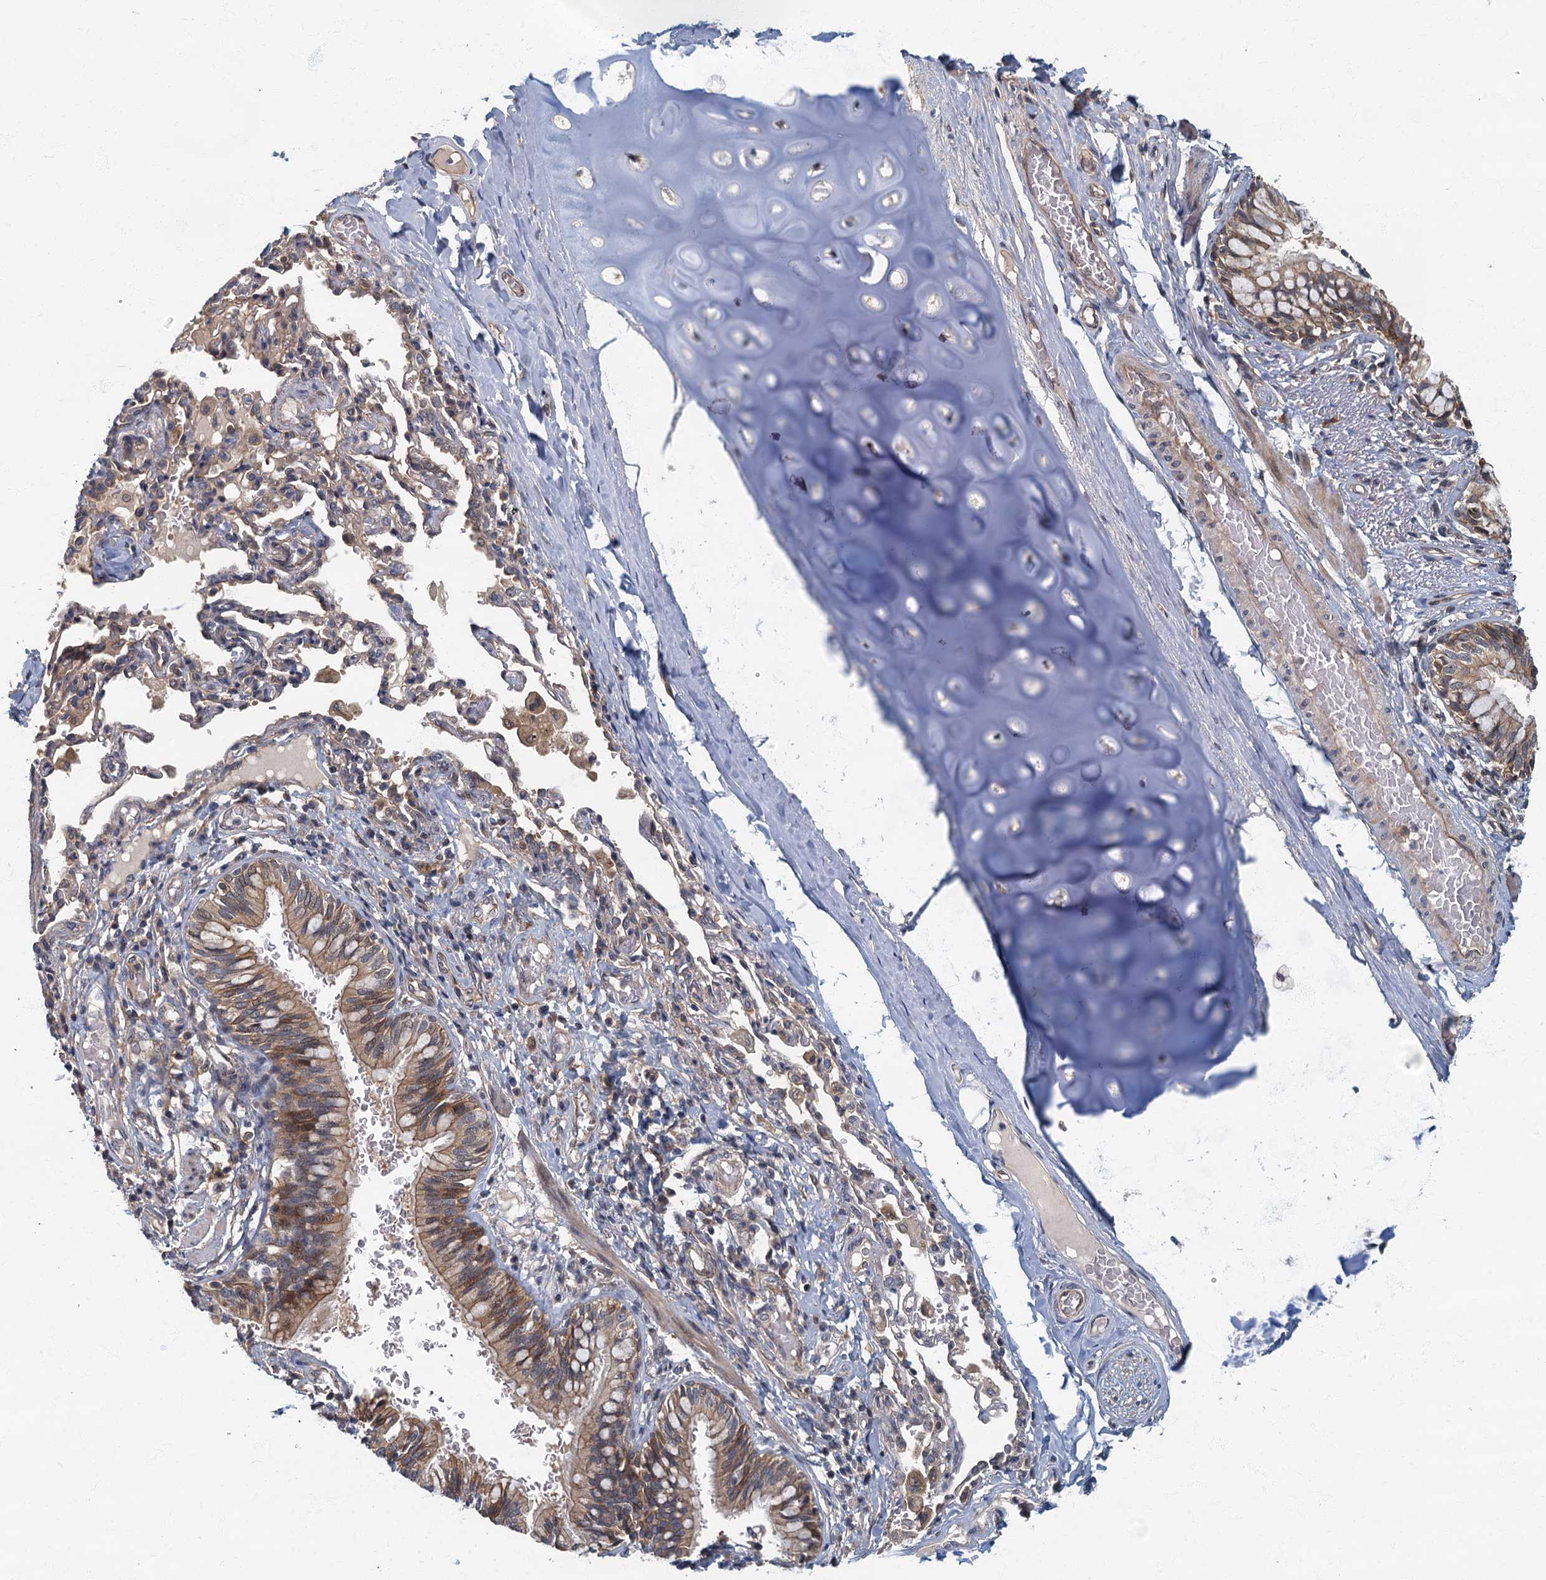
{"staining": {"intensity": "weak", "quantity": ">75%", "location": "cytoplasmic/membranous"}, "tissue": "bronchus", "cell_type": "Respiratory epithelial cells", "image_type": "normal", "snomed": [{"axis": "morphology", "description": "Normal tissue, NOS"}, {"axis": "topography", "description": "Cartilage tissue"}, {"axis": "topography", "description": "Bronchus"}], "caption": "Bronchus stained with IHC shows weak cytoplasmic/membranous positivity in approximately >75% of respiratory epithelial cells. Using DAB (brown) and hematoxylin (blue) stains, captured at high magnification using brightfield microscopy.", "gene": "CKAP2L", "patient": {"sex": "female", "age": 36}}